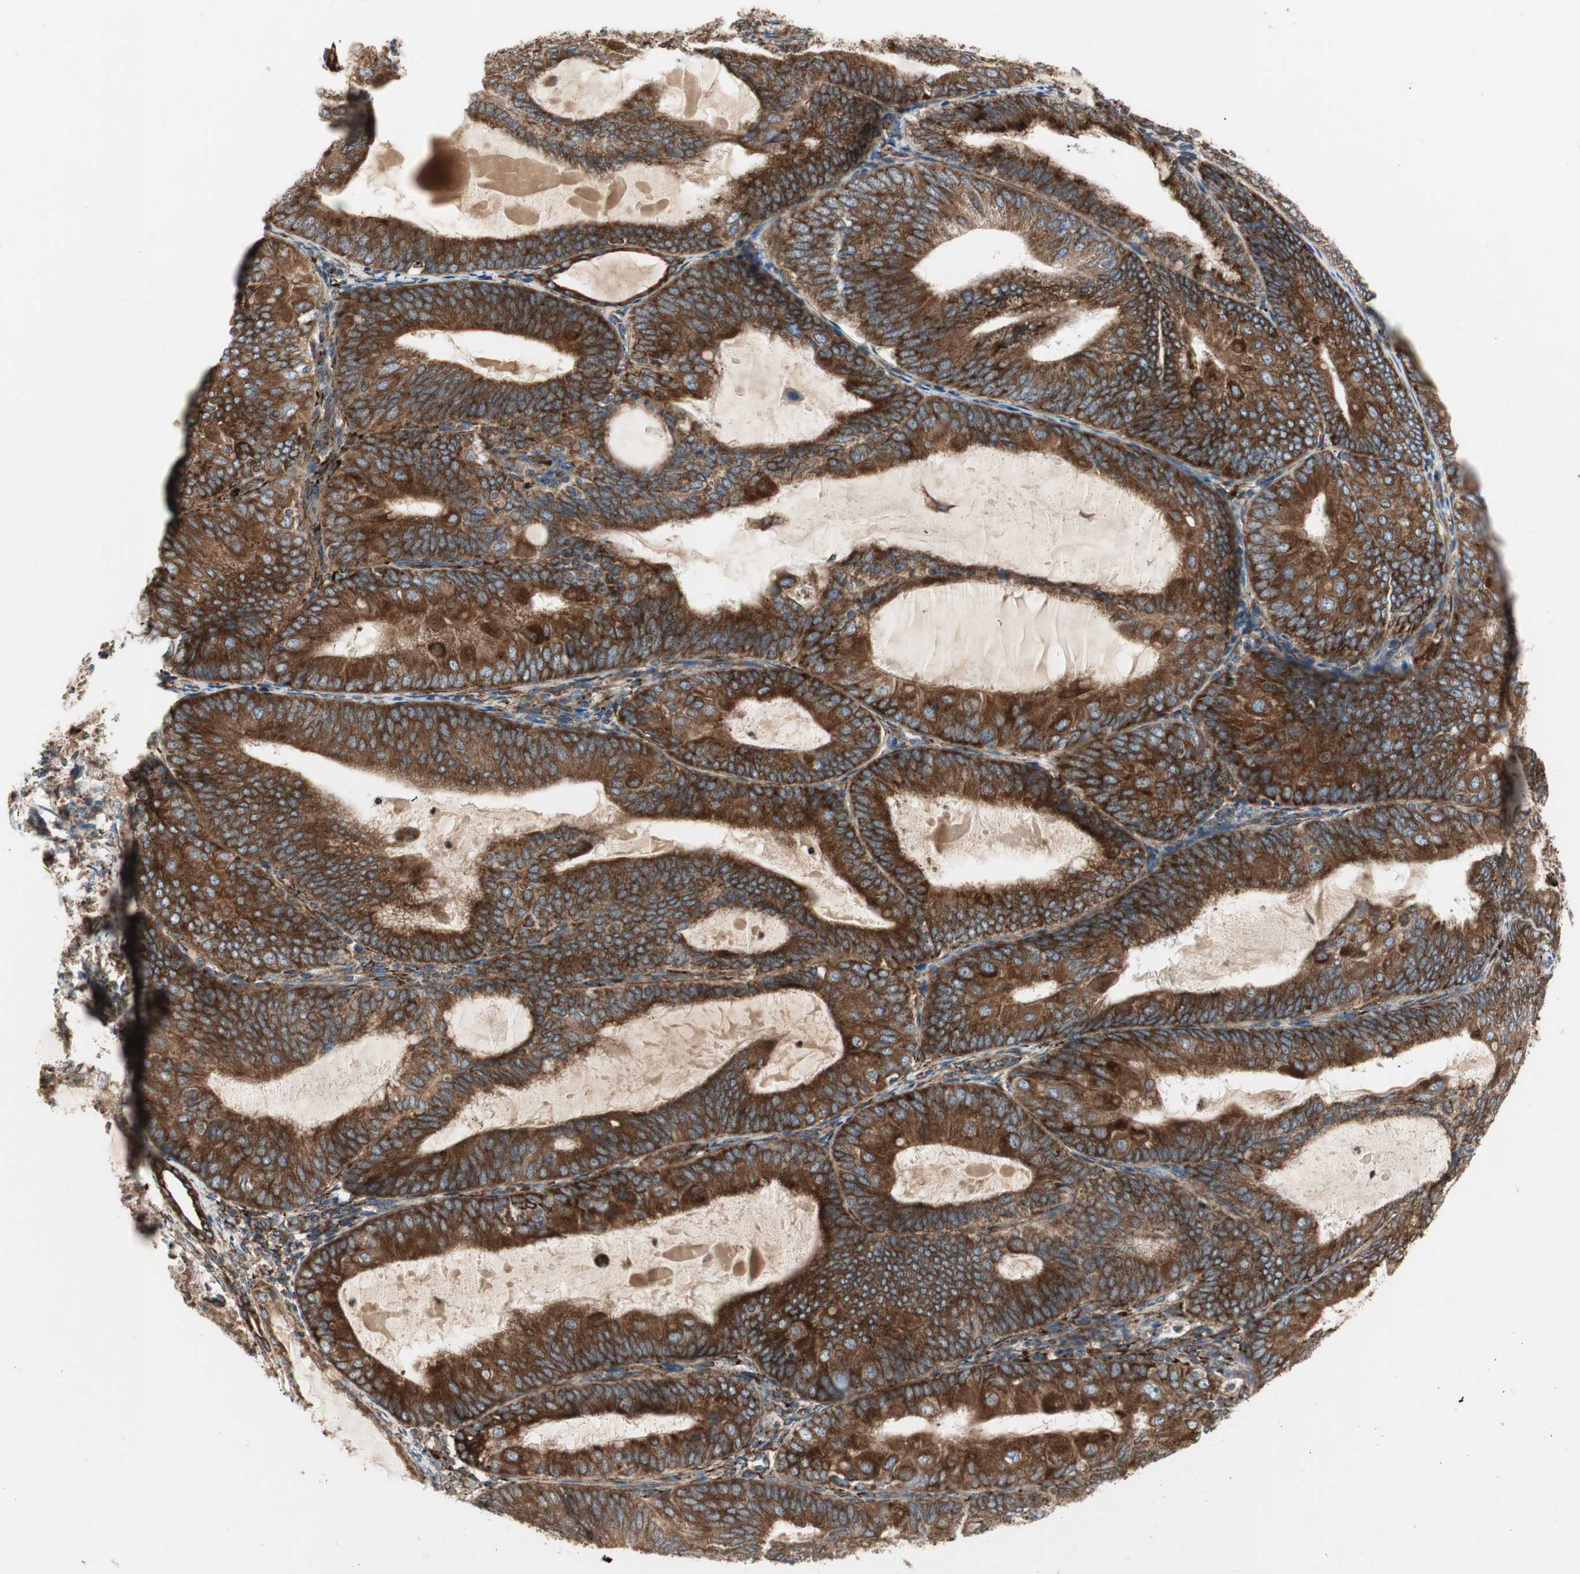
{"staining": {"intensity": "strong", "quantity": ">75%", "location": "cytoplasmic/membranous"}, "tissue": "endometrial cancer", "cell_type": "Tumor cells", "image_type": "cancer", "snomed": [{"axis": "morphology", "description": "Adenocarcinoma, NOS"}, {"axis": "topography", "description": "Endometrium"}], "caption": "Protein staining by IHC displays strong cytoplasmic/membranous staining in approximately >75% of tumor cells in endometrial cancer.", "gene": "H6PD", "patient": {"sex": "female", "age": 81}}